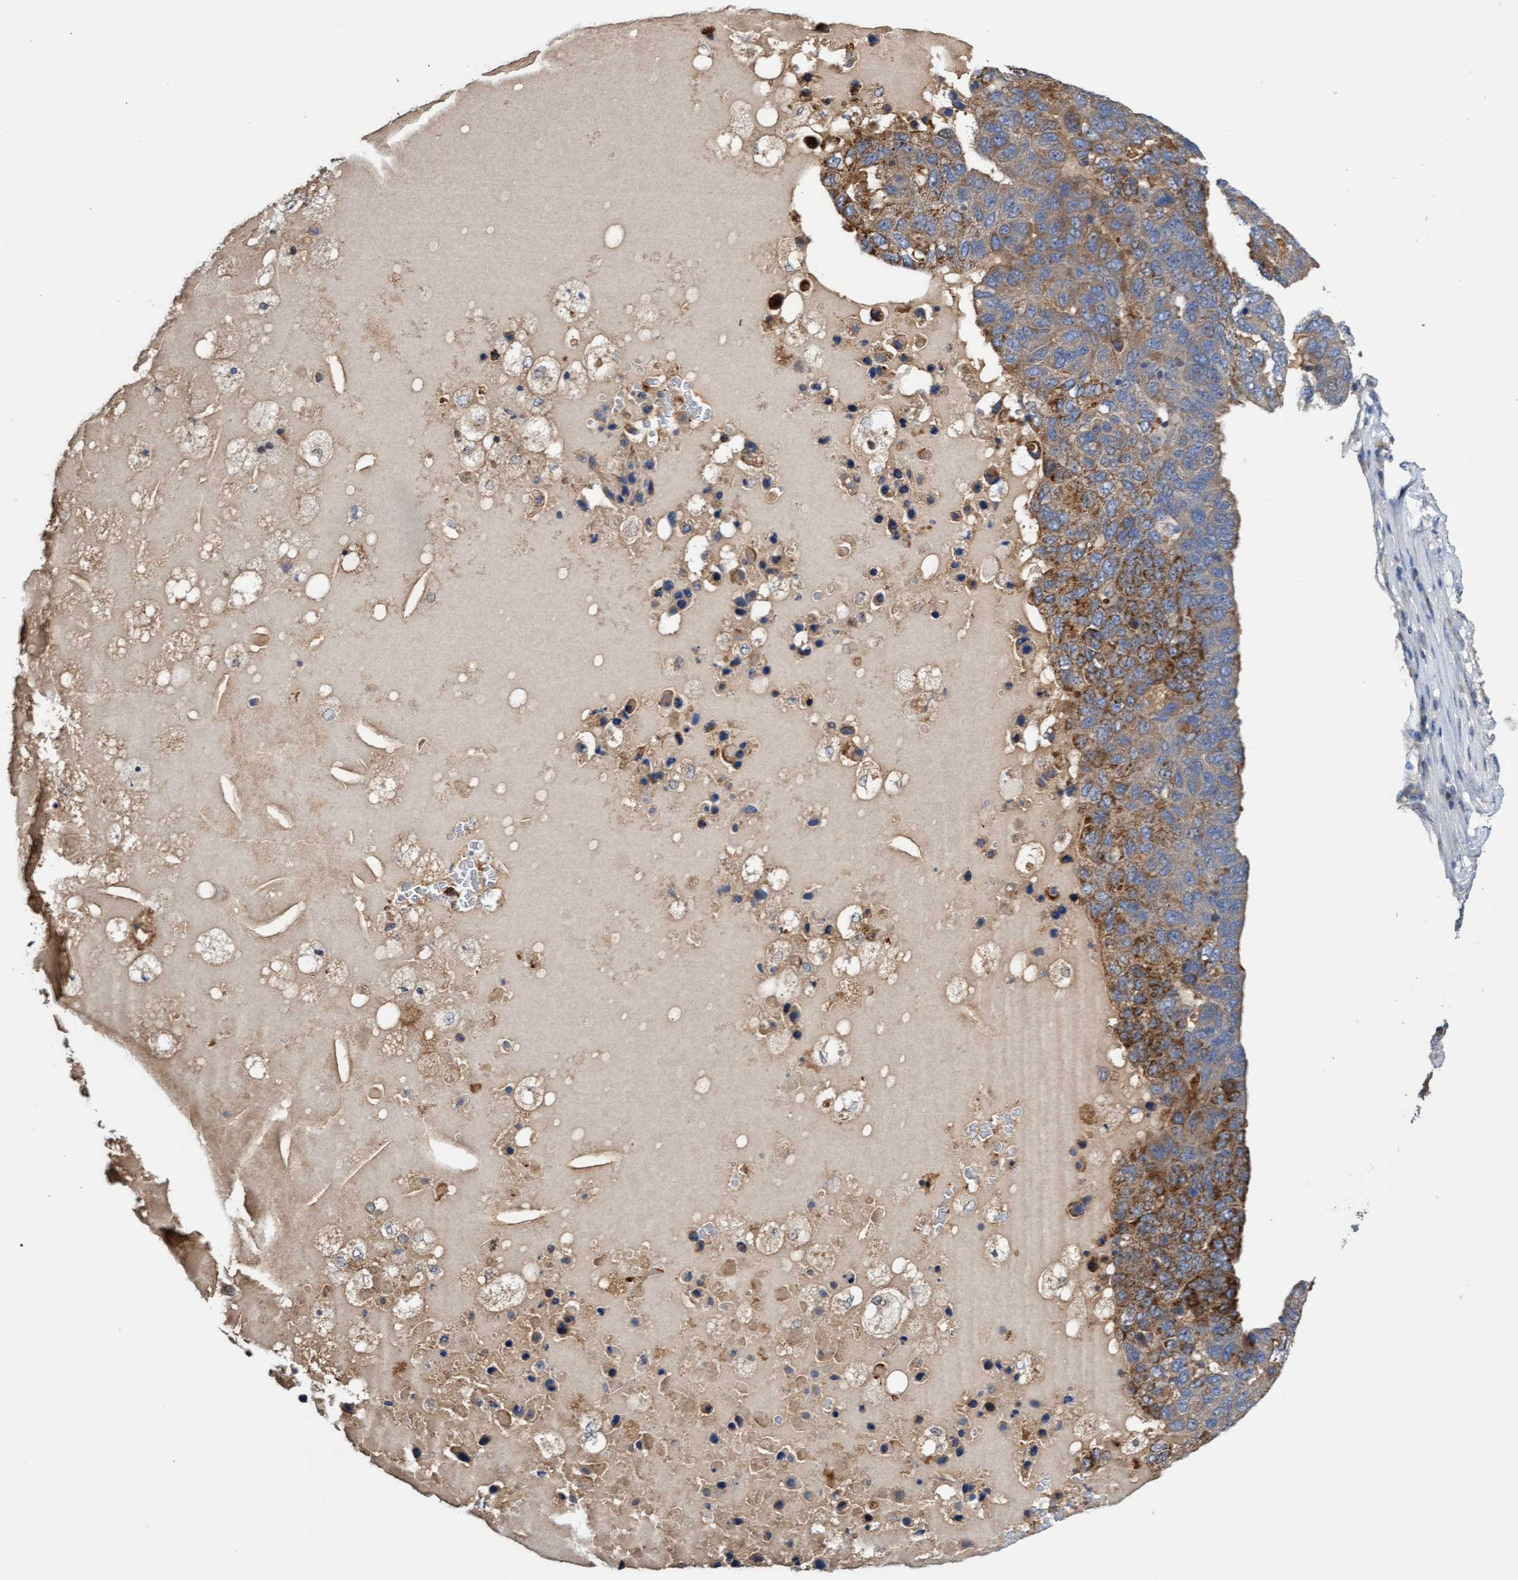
{"staining": {"intensity": "moderate", "quantity": ">75%", "location": "cytoplasmic/membranous"}, "tissue": "pancreatic cancer", "cell_type": "Tumor cells", "image_type": "cancer", "snomed": [{"axis": "morphology", "description": "Adenocarcinoma, NOS"}, {"axis": "topography", "description": "Pancreas"}], "caption": "Human pancreatic adenocarcinoma stained with a protein marker reveals moderate staining in tumor cells.", "gene": "ITFG1", "patient": {"sex": "female", "age": 61}}